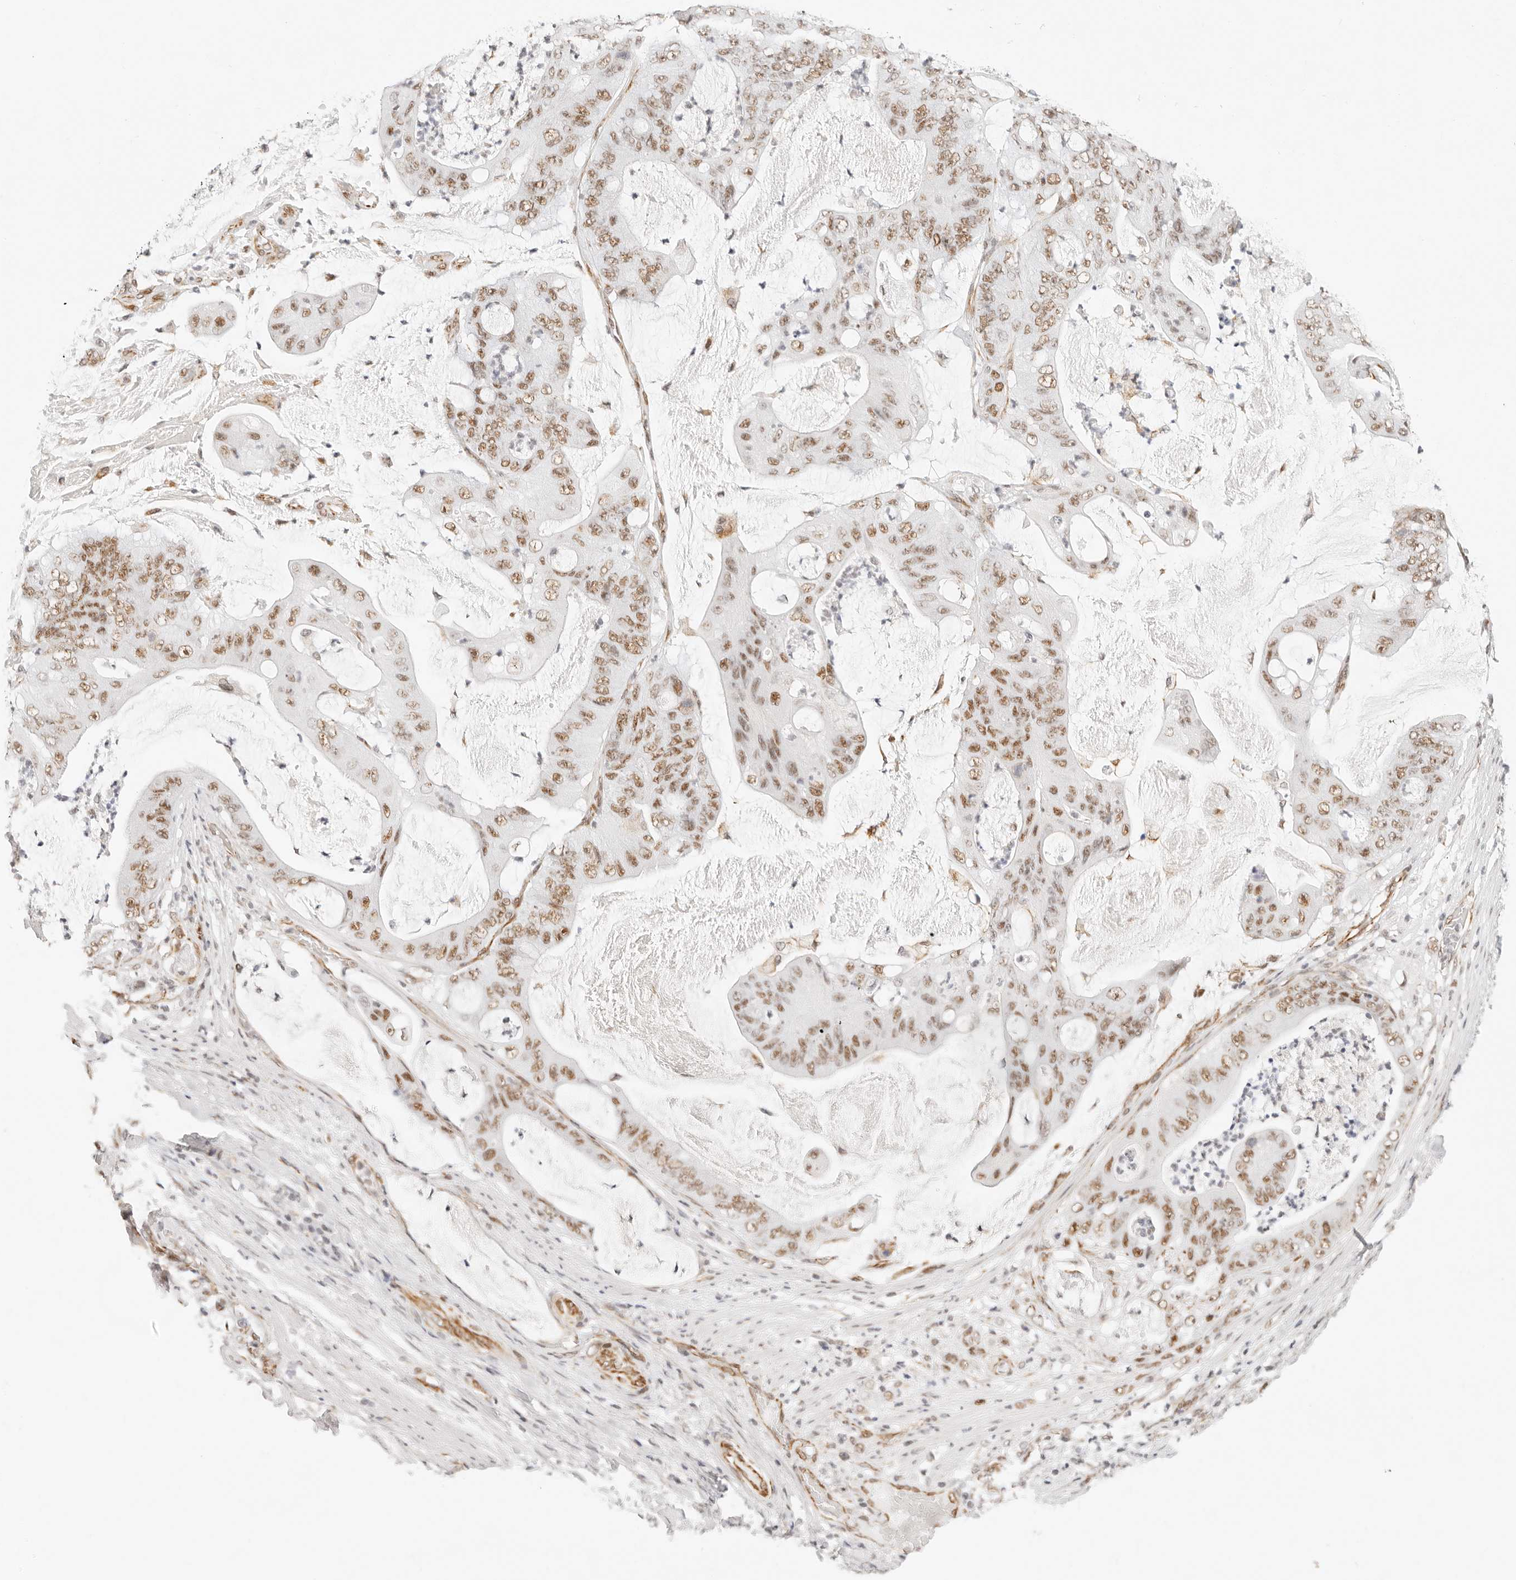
{"staining": {"intensity": "moderate", "quantity": ">75%", "location": "nuclear"}, "tissue": "stomach cancer", "cell_type": "Tumor cells", "image_type": "cancer", "snomed": [{"axis": "morphology", "description": "Adenocarcinoma, NOS"}, {"axis": "topography", "description": "Stomach"}], "caption": "Stomach cancer (adenocarcinoma) stained for a protein reveals moderate nuclear positivity in tumor cells.", "gene": "ZC3H11A", "patient": {"sex": "female", "age": 73}}